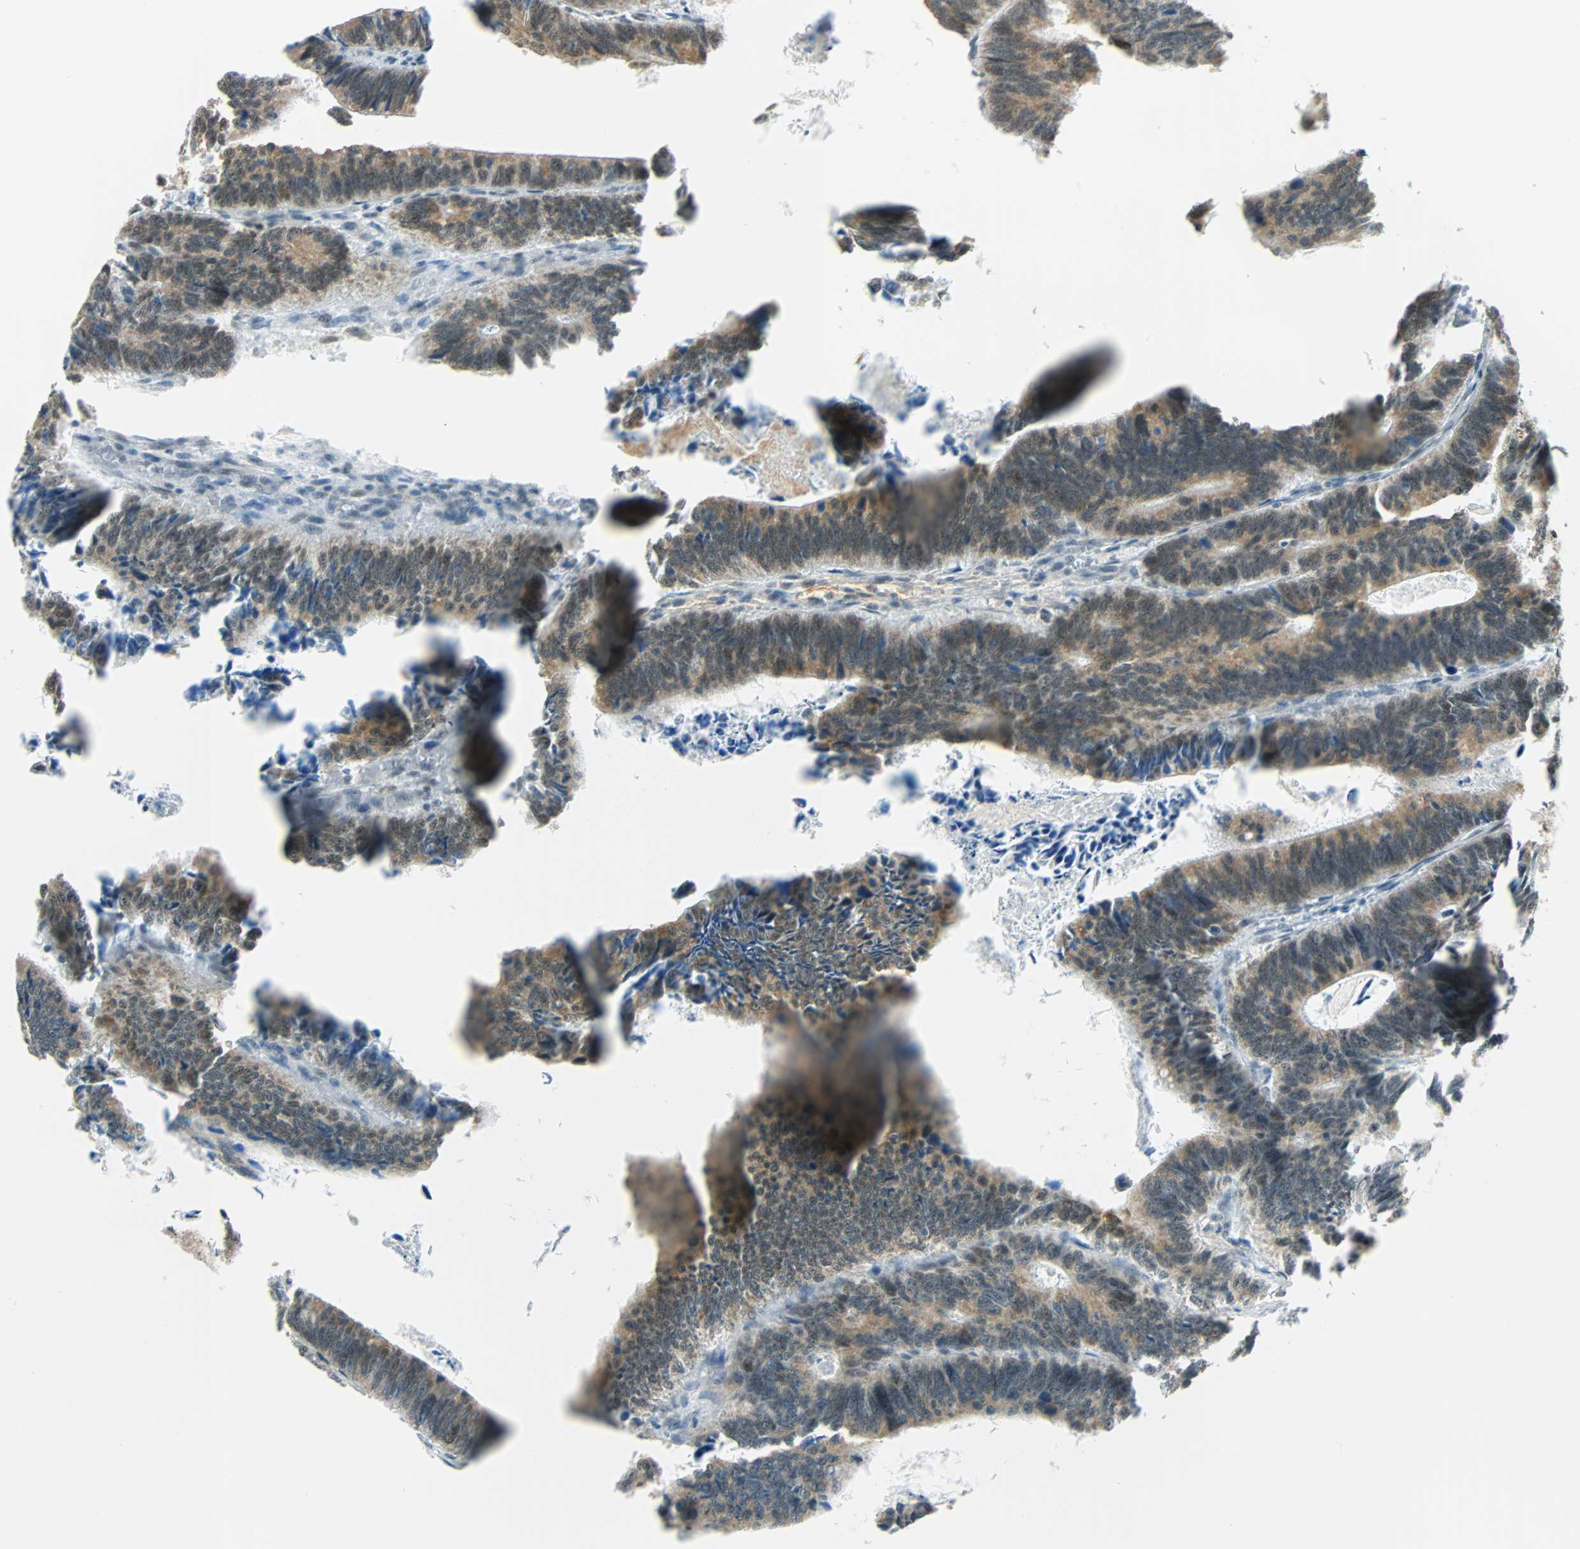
{"staining": {"intensity": "moderate", "quantity": ">75%", "location": "cytoplasmic/membranous"}, "tissue": "colorectal cancer", "cell_type": "Tumor cells", "image_type": "cancer", "snomed": [{"axis": "morphology", "description": "Adenocarcinoma, NOS"}, {"axis": "topography", "description": "Colon"}], "caption": "This histopathology image shows colorectal adenocarcinoma stained with IHC to label a protein in brown. The cytoplasmic/membranous of tumor cells show moderate positivity for the protein. Nuclei are counter-stained blue.", "gene": "NELFE", "patient": {"sex": "male", "age": 72}}